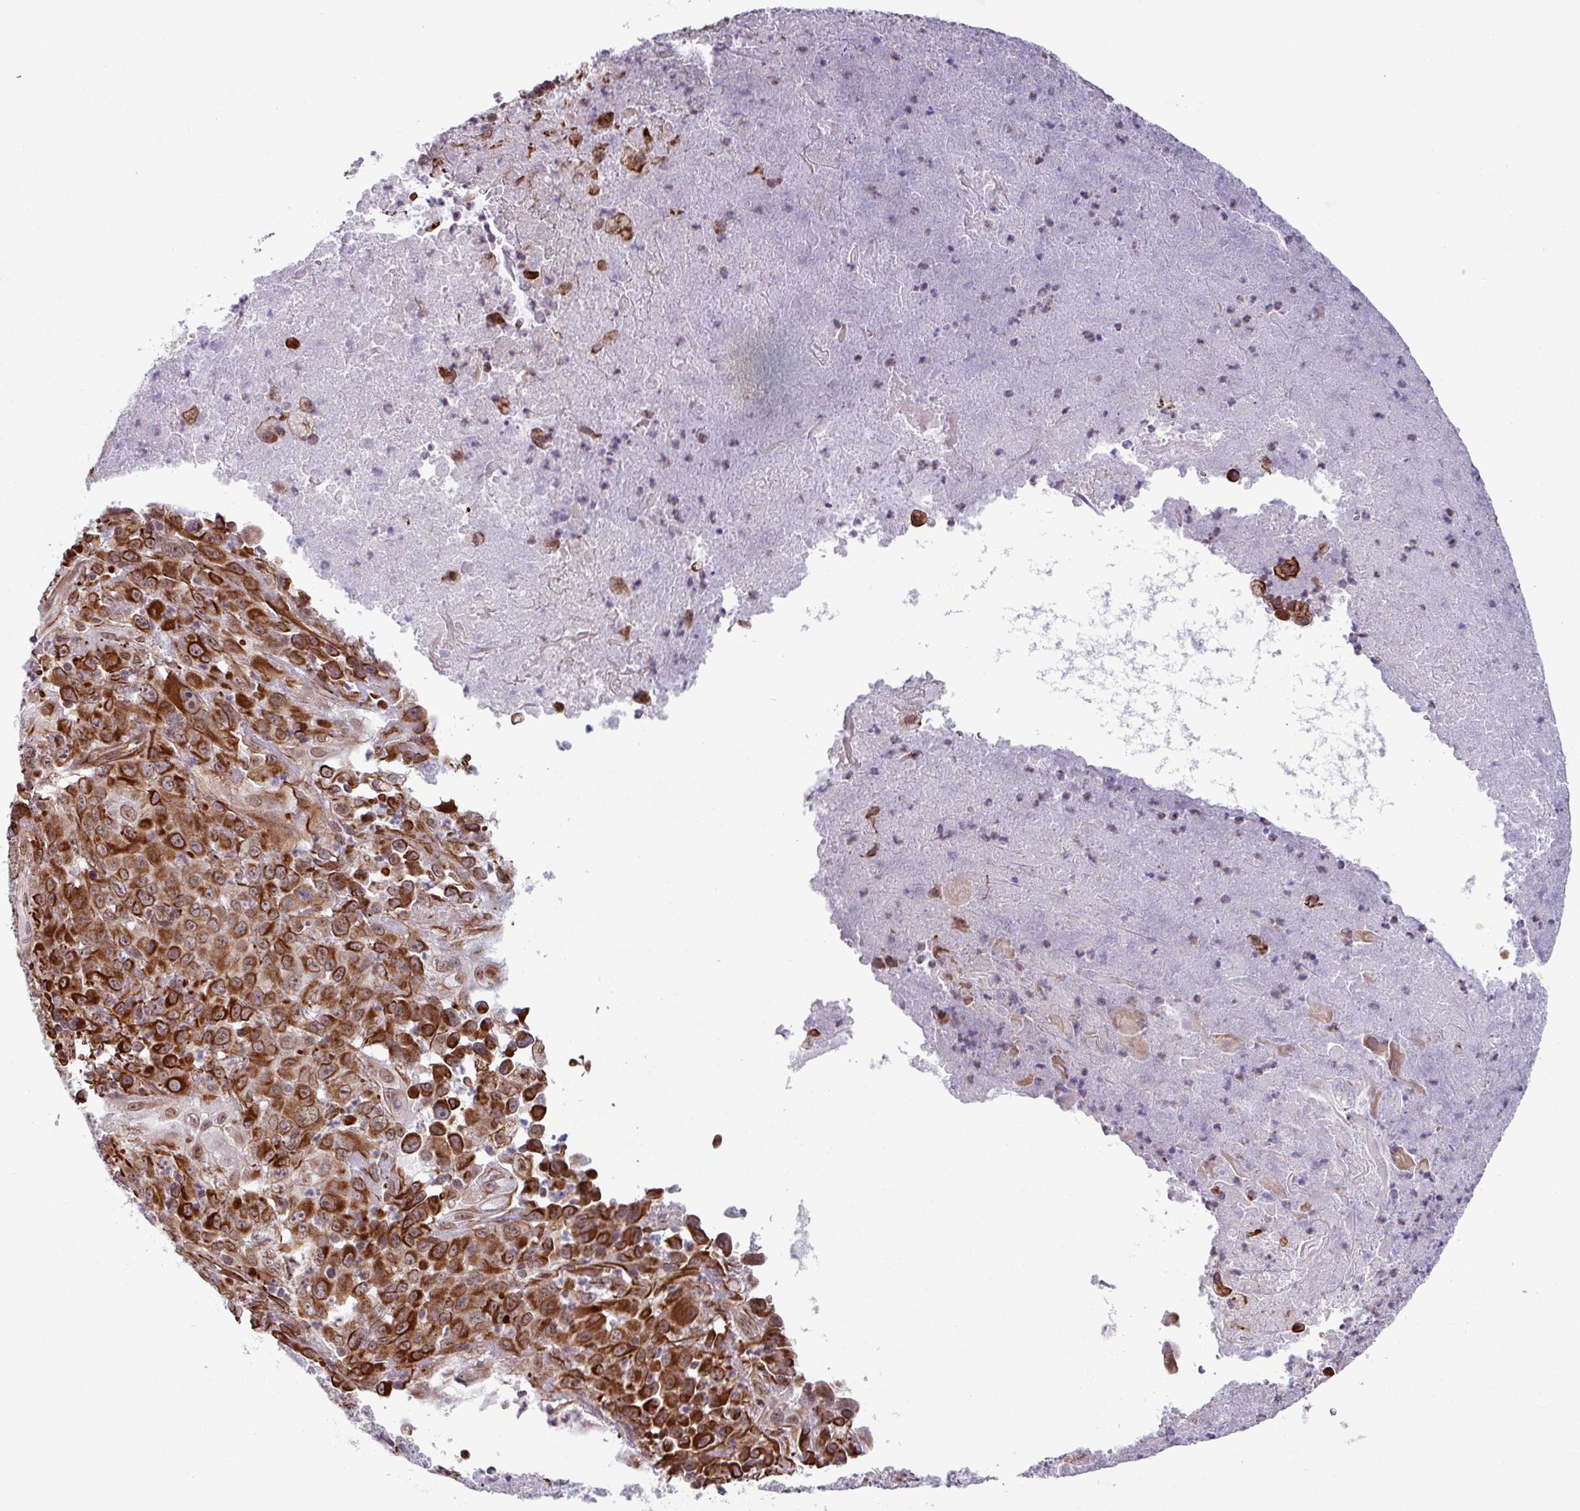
{"staining": {"intensity": "strong", "quantity": ">75%", "location": "cytoplasmic/membranous"}, "tissue": "melanoma", "cell_type": "Tumor cells", "image_type": "cancer", "snomed": [{"axis": "morphology", "description": "Malignant melanoma, Metastatic site"}, {"axis": "topography", "description": "Brain"}], "caption": "Immunohistochemistry (IHC) micrograph of neoplastic tissue: melanoma stained using IHC demonstrates high levels of strong protein expression localized specifically in the cytoplasmic/membranous of tumor cells, appearing as a cytoplasmic/membranous brown color.", "gene": "CHD3", "patient": {"sex": "female", "age": 53}}